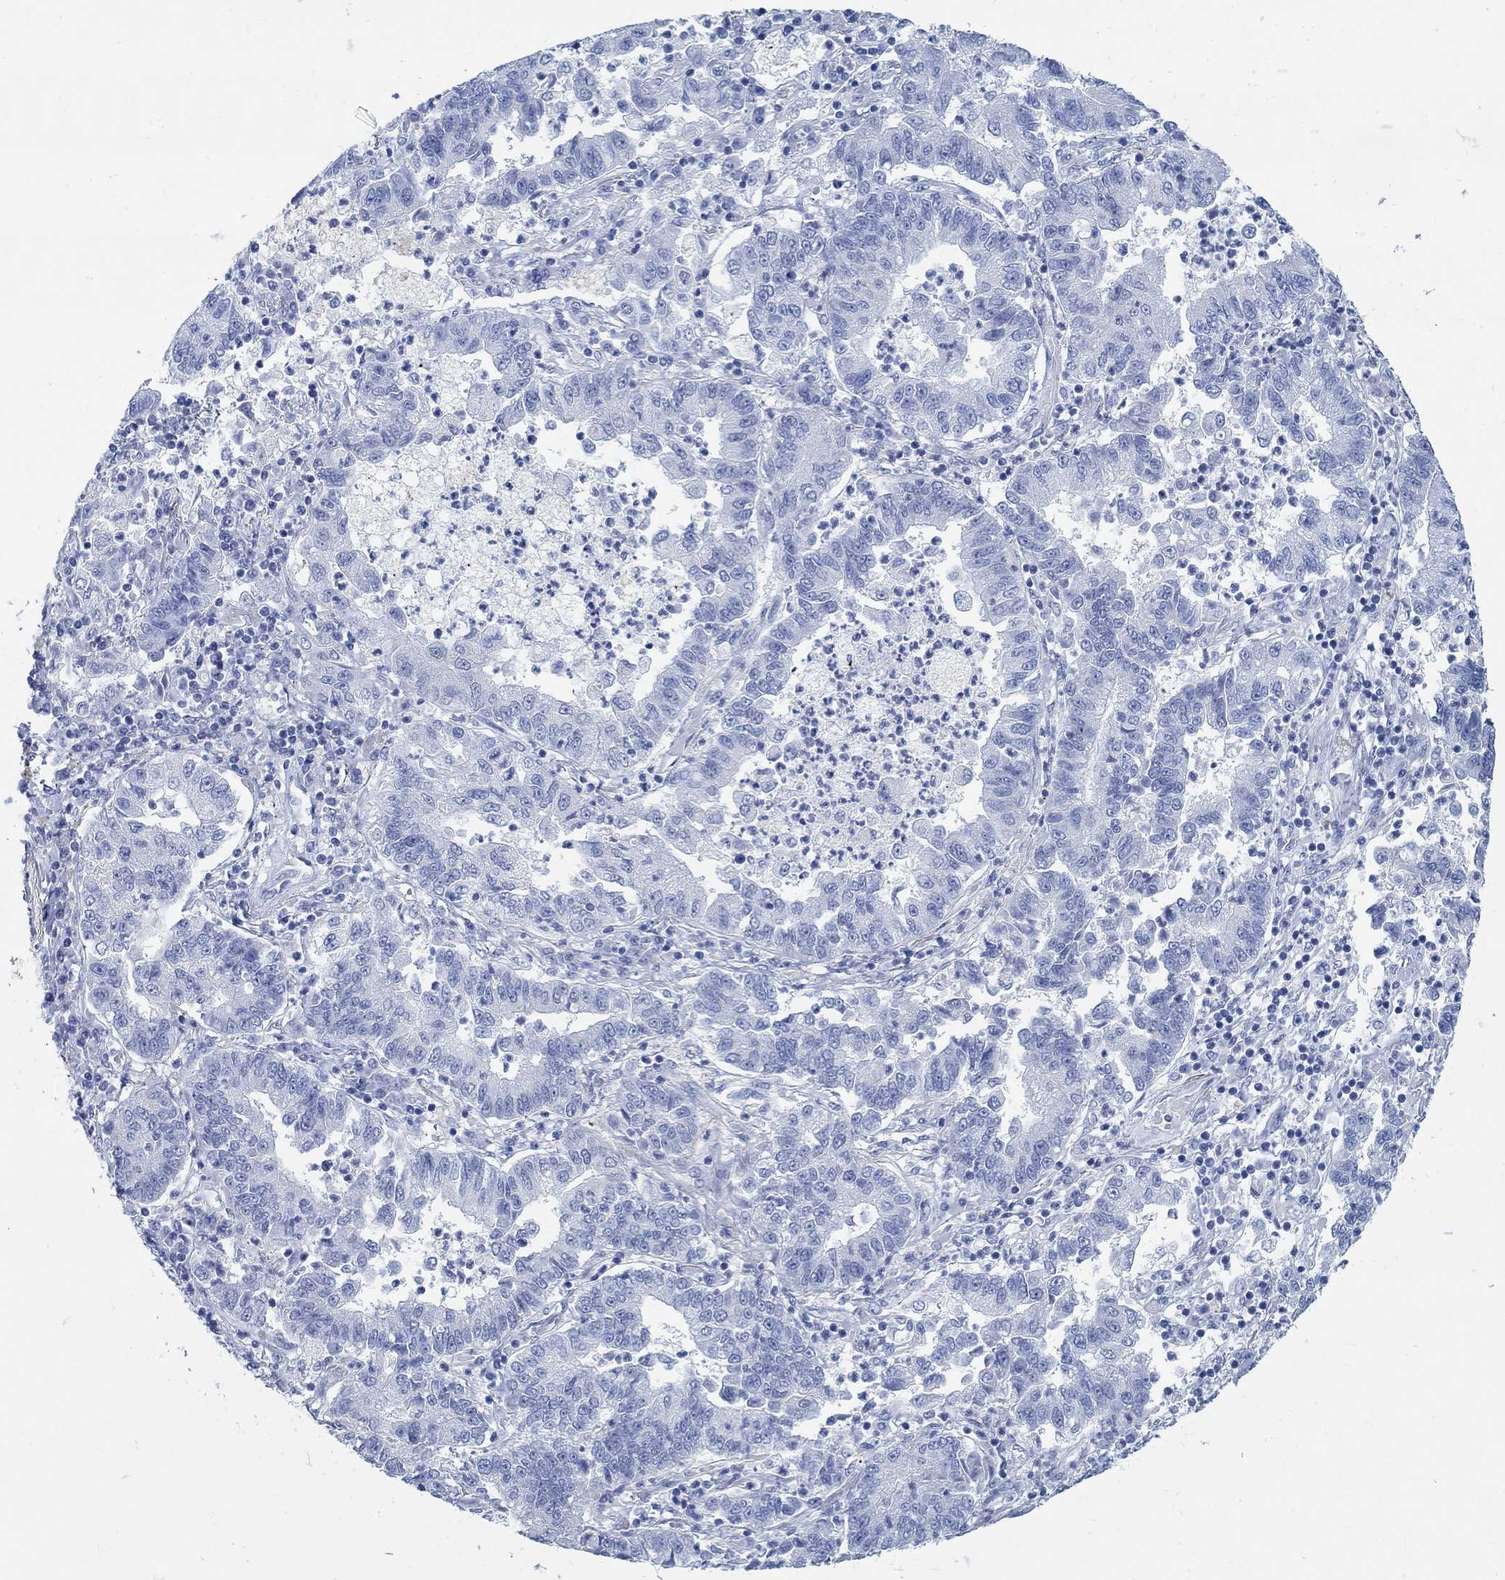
{"staining": {"intensity": "negative", "quantity": "none", "location": "none"}, "tissue": "lung cancer", "cell_type": "Tumor cells", "image_type": "cancer", "snomed": [{"axis": "morphology", "description": "Adenocarcinoma, NOS"}, {"axis": "topography", "description": "Lung"}], "caption": "DAB (3,3'-diaminobenzidine) immunohistochemical staining of adenocarcinoma (lung) reveals no significant staining in tumor cells.", "gene": "RBM20", "patient": {"sex": "female", "age": 57}}